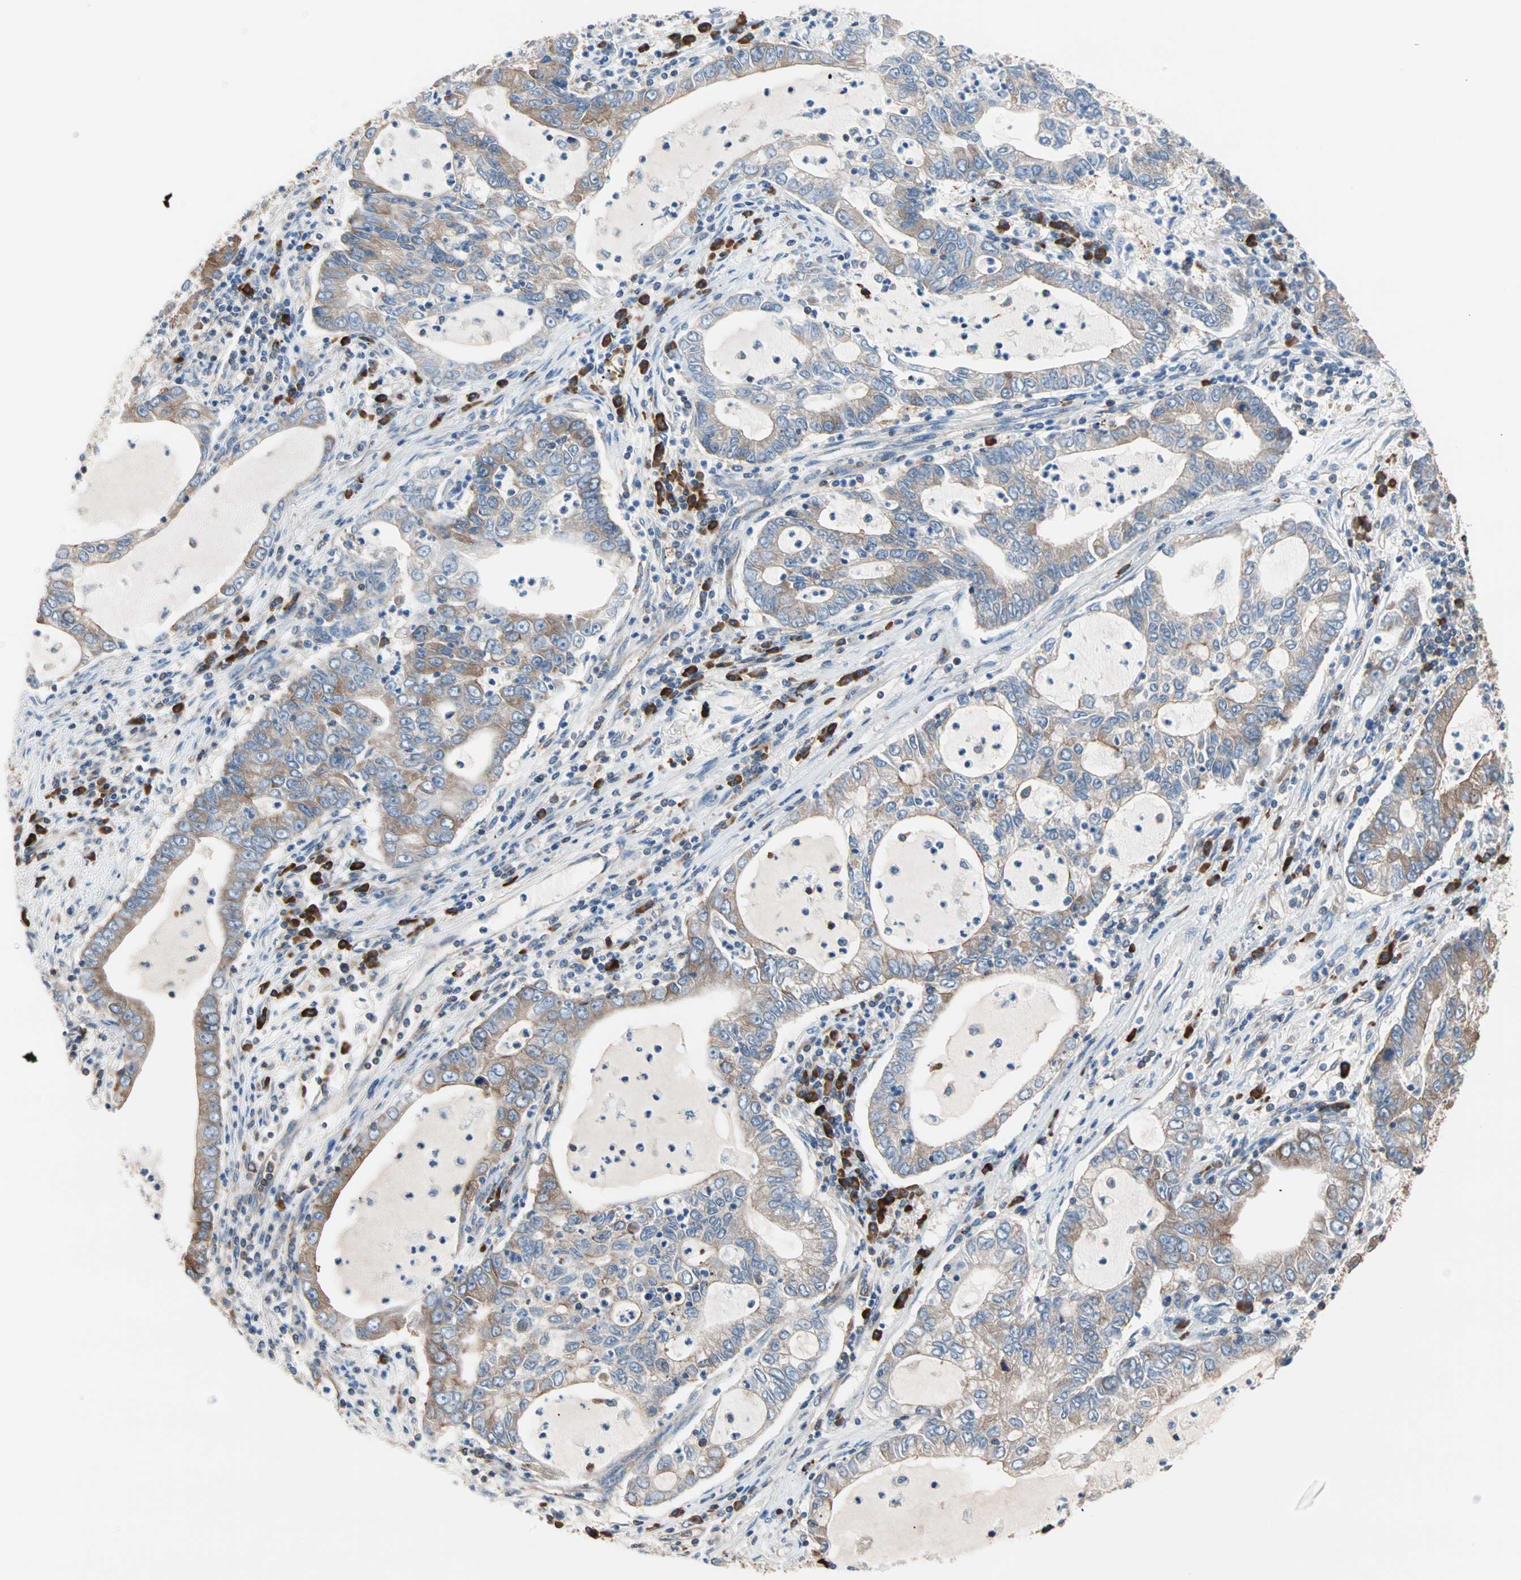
{"staining": {"intensity": "weak", "quantity": "25%-75%", "location": "cytoplasmic/membranous"}, "tissue": "lung cancer", "cell_type": "Tumor cells", "image_type": "cancer", "snomed": [{"axis": "morphology", "description": "Adenocarcinoma, NOS"}, {"axis": "topography", "description": "Lung"}], "caption": "Tumor cells demonstrate low levels of weak cytoplasmic/membranous expression in about 25%-75% of cells in lung adenocarcinoma. (DAB IHC, brown staining for protein, blue staining for nuclei).", "gene": "EEF2", "patient": {"sex": "female", "age": 51}}